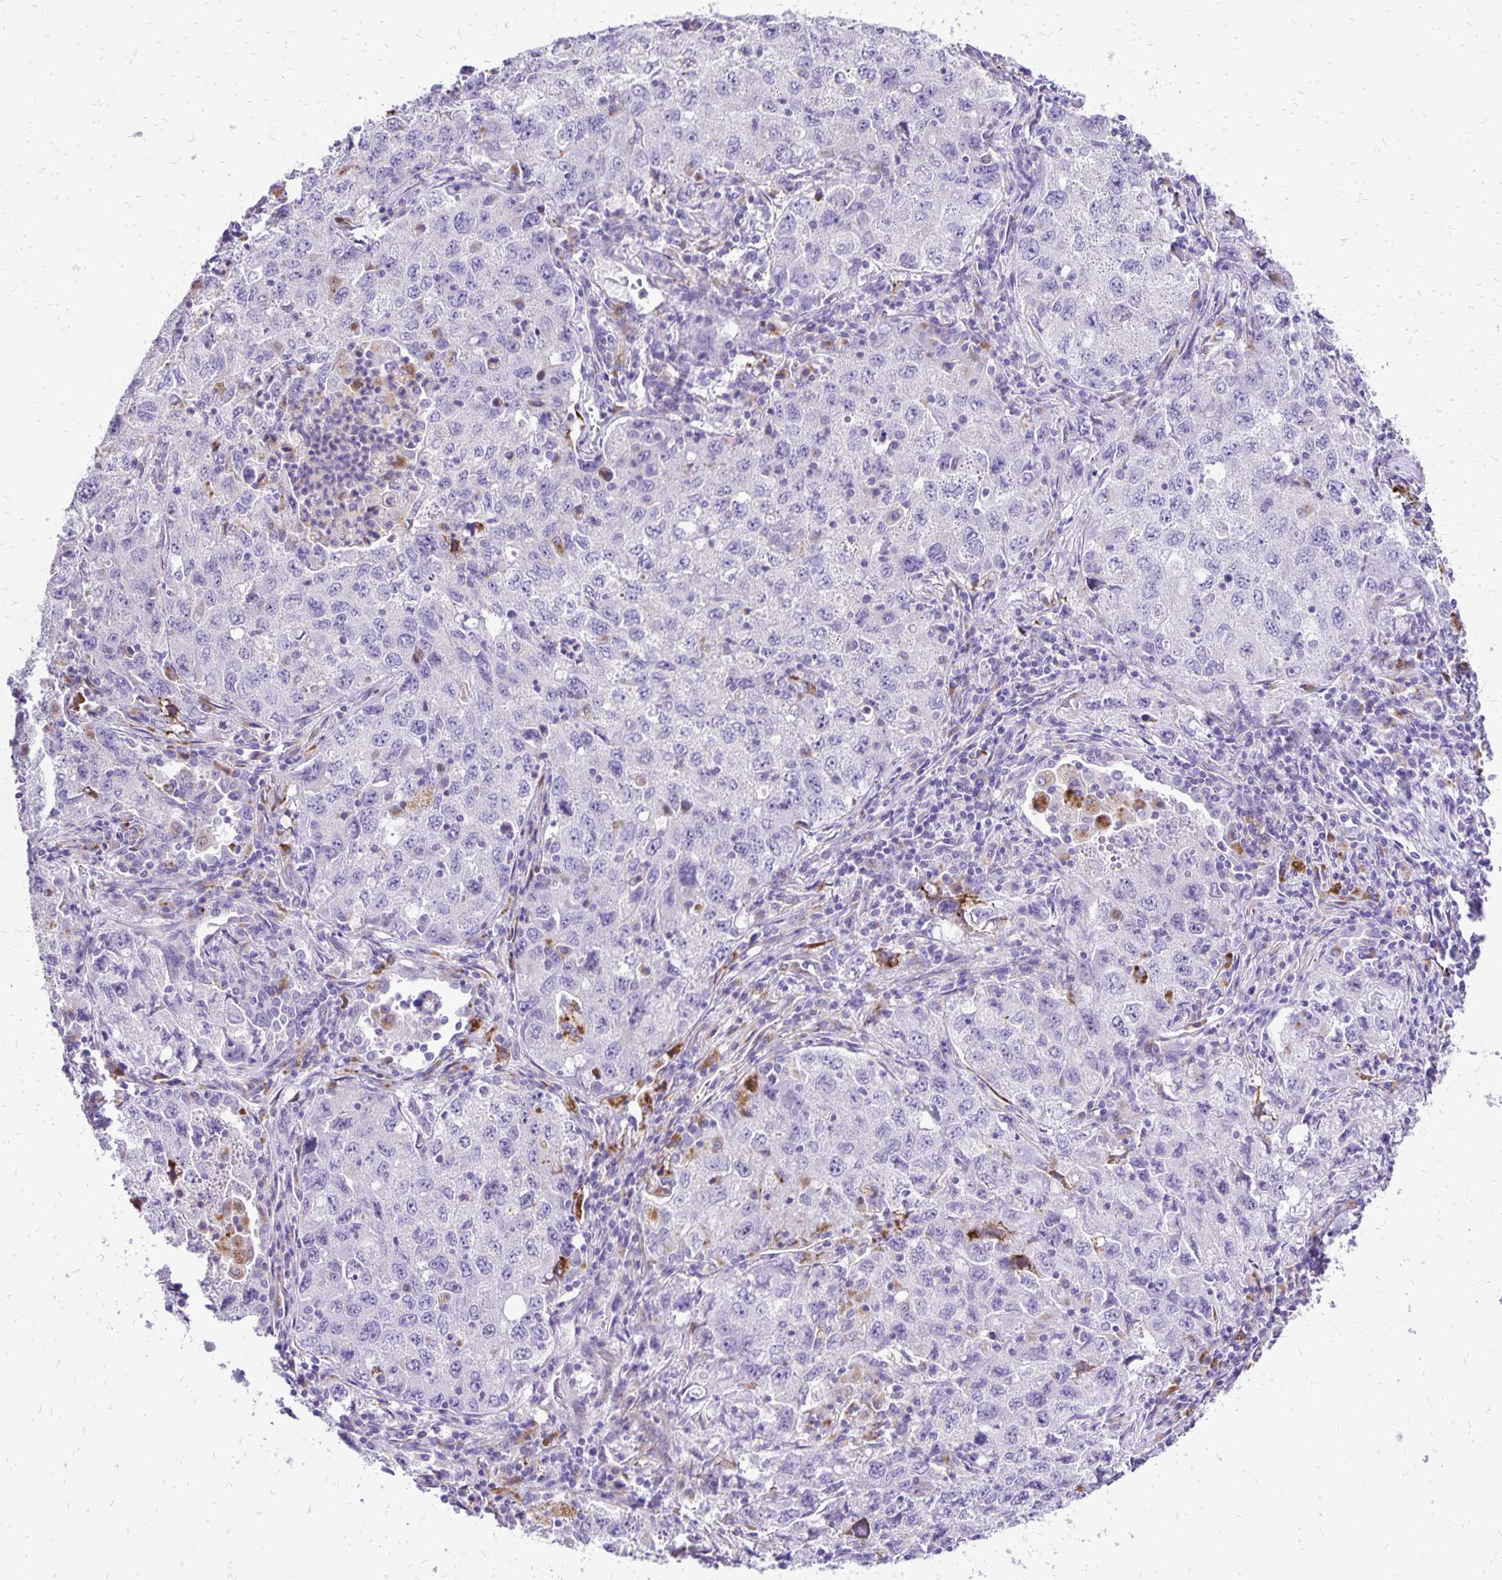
{"staining": {"intensity": "negative", "quantity": "none", "location": "none"}, "tissue": "lung cancer", "cell_type": "Tumor cells", "image_type": "cancer", "snomed": [{"axis": "morphology", "description": "Adenocarcinoma, NOS"}, {"axis": "topography", "description": "Lung"}], "caption": "High magnification brightfield microscopy of lung cancer (adenocarcinoma) stained with DAB (brown) and counterstained with hematoxylin (blue): tumor cells show no significant positivity.", "gene": "EIF5A", "patient": {"sex": "female", "age": 57}}